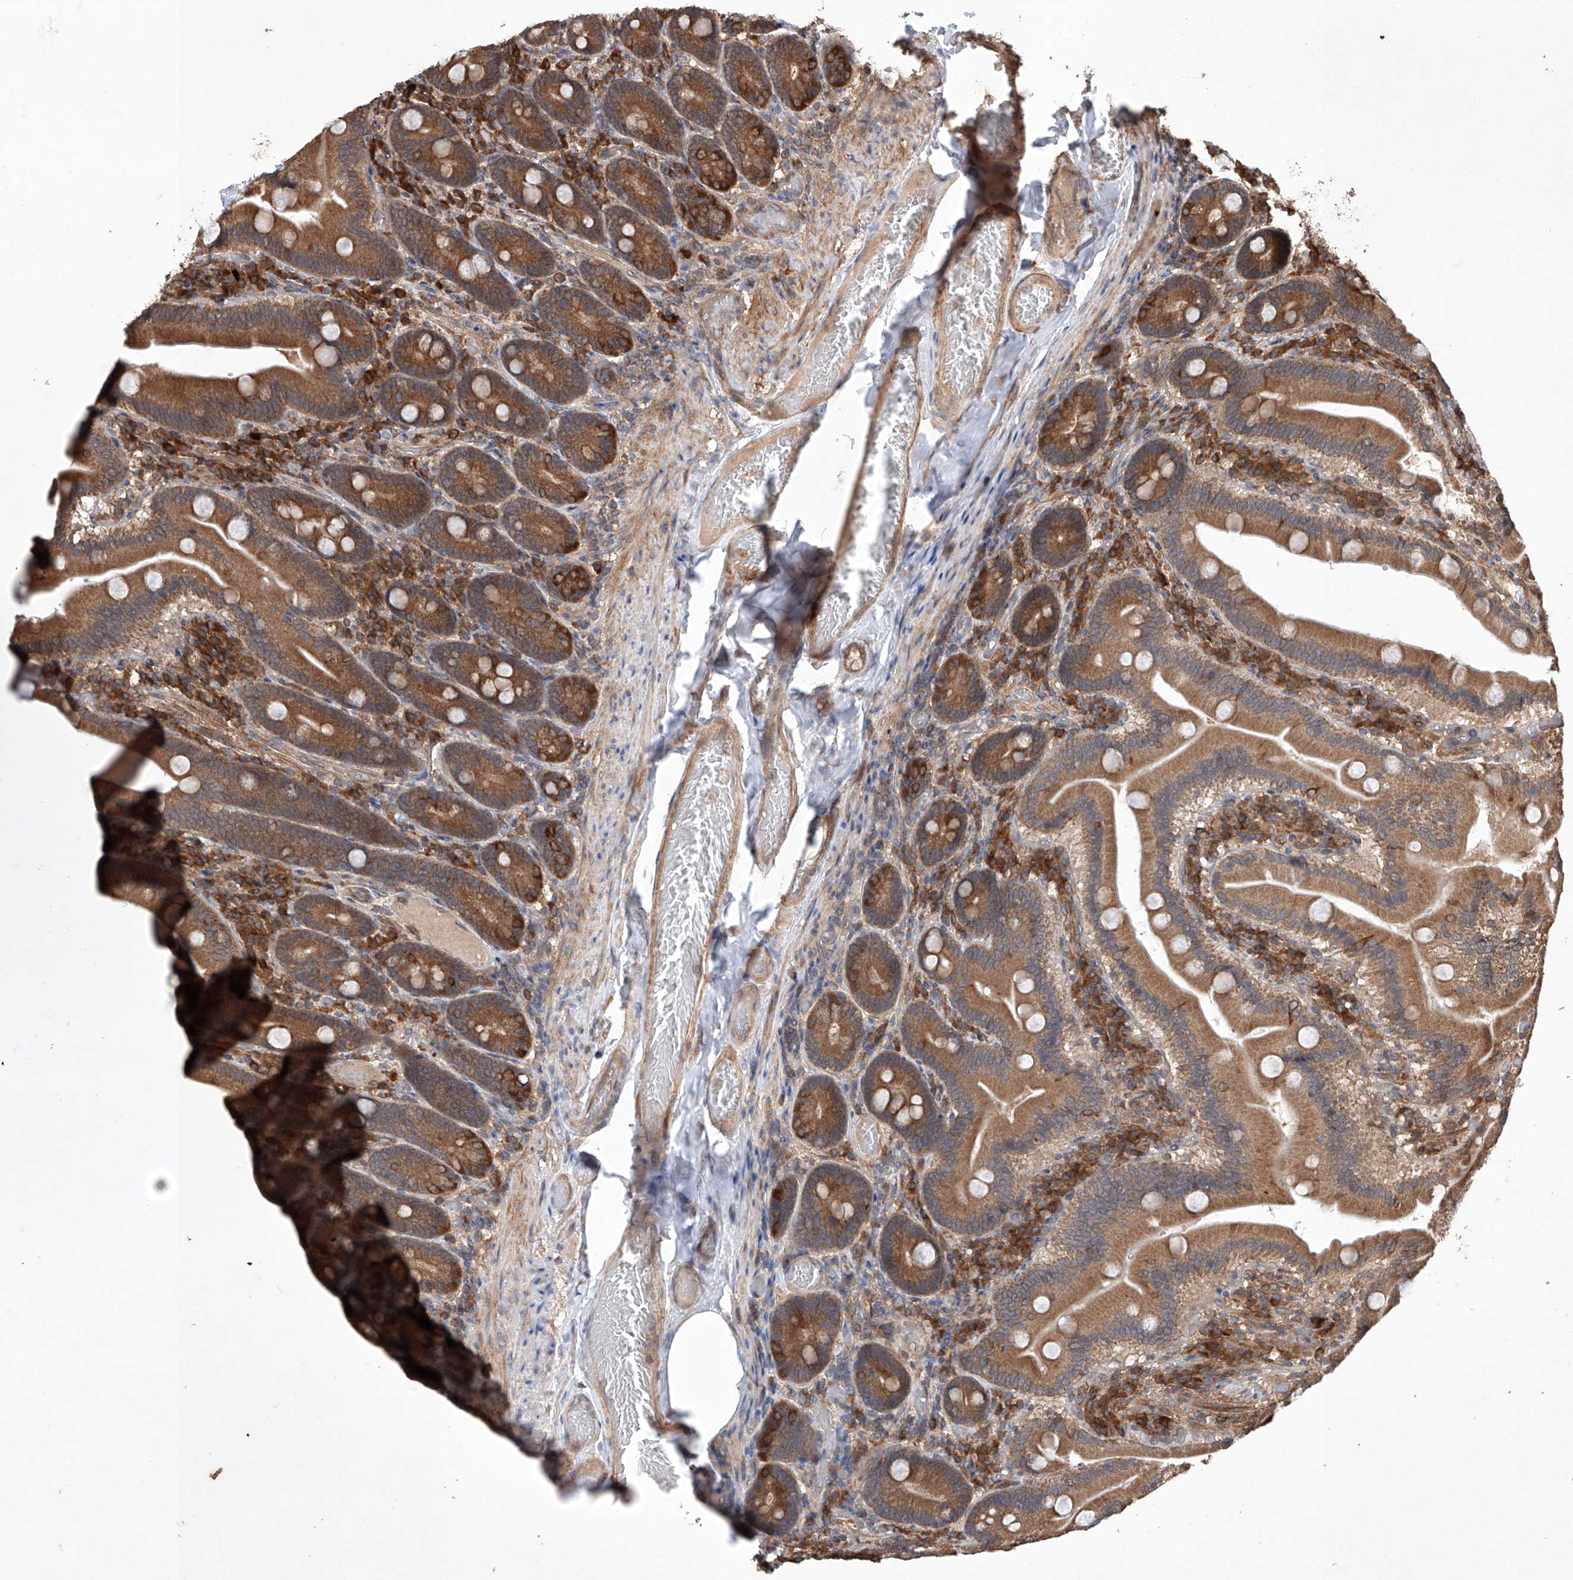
{"staining": {"intensity": "moderate", "quantity": ">75%", "location": "cytoplasmic/membranous"}, "tissue": "duodenum", "cell_type": "Glandular cells", "image_type": "normal", "snomed": [{"axis": "morphology", "description": "Normal tissue, NOS"}, {"axis": "topography", "description": "Duodenum"}], "caption": "Duodenum was stained to show a protein in brown. There is medium levels of moderate cytoplasmic/membranous expression in approximately >75% of glandular cells. (brown staining indicates protein expression, while blue staining denotes nuclei).", "gene": "LURAP1", "patient": {"sex": "female", "age": 62}}